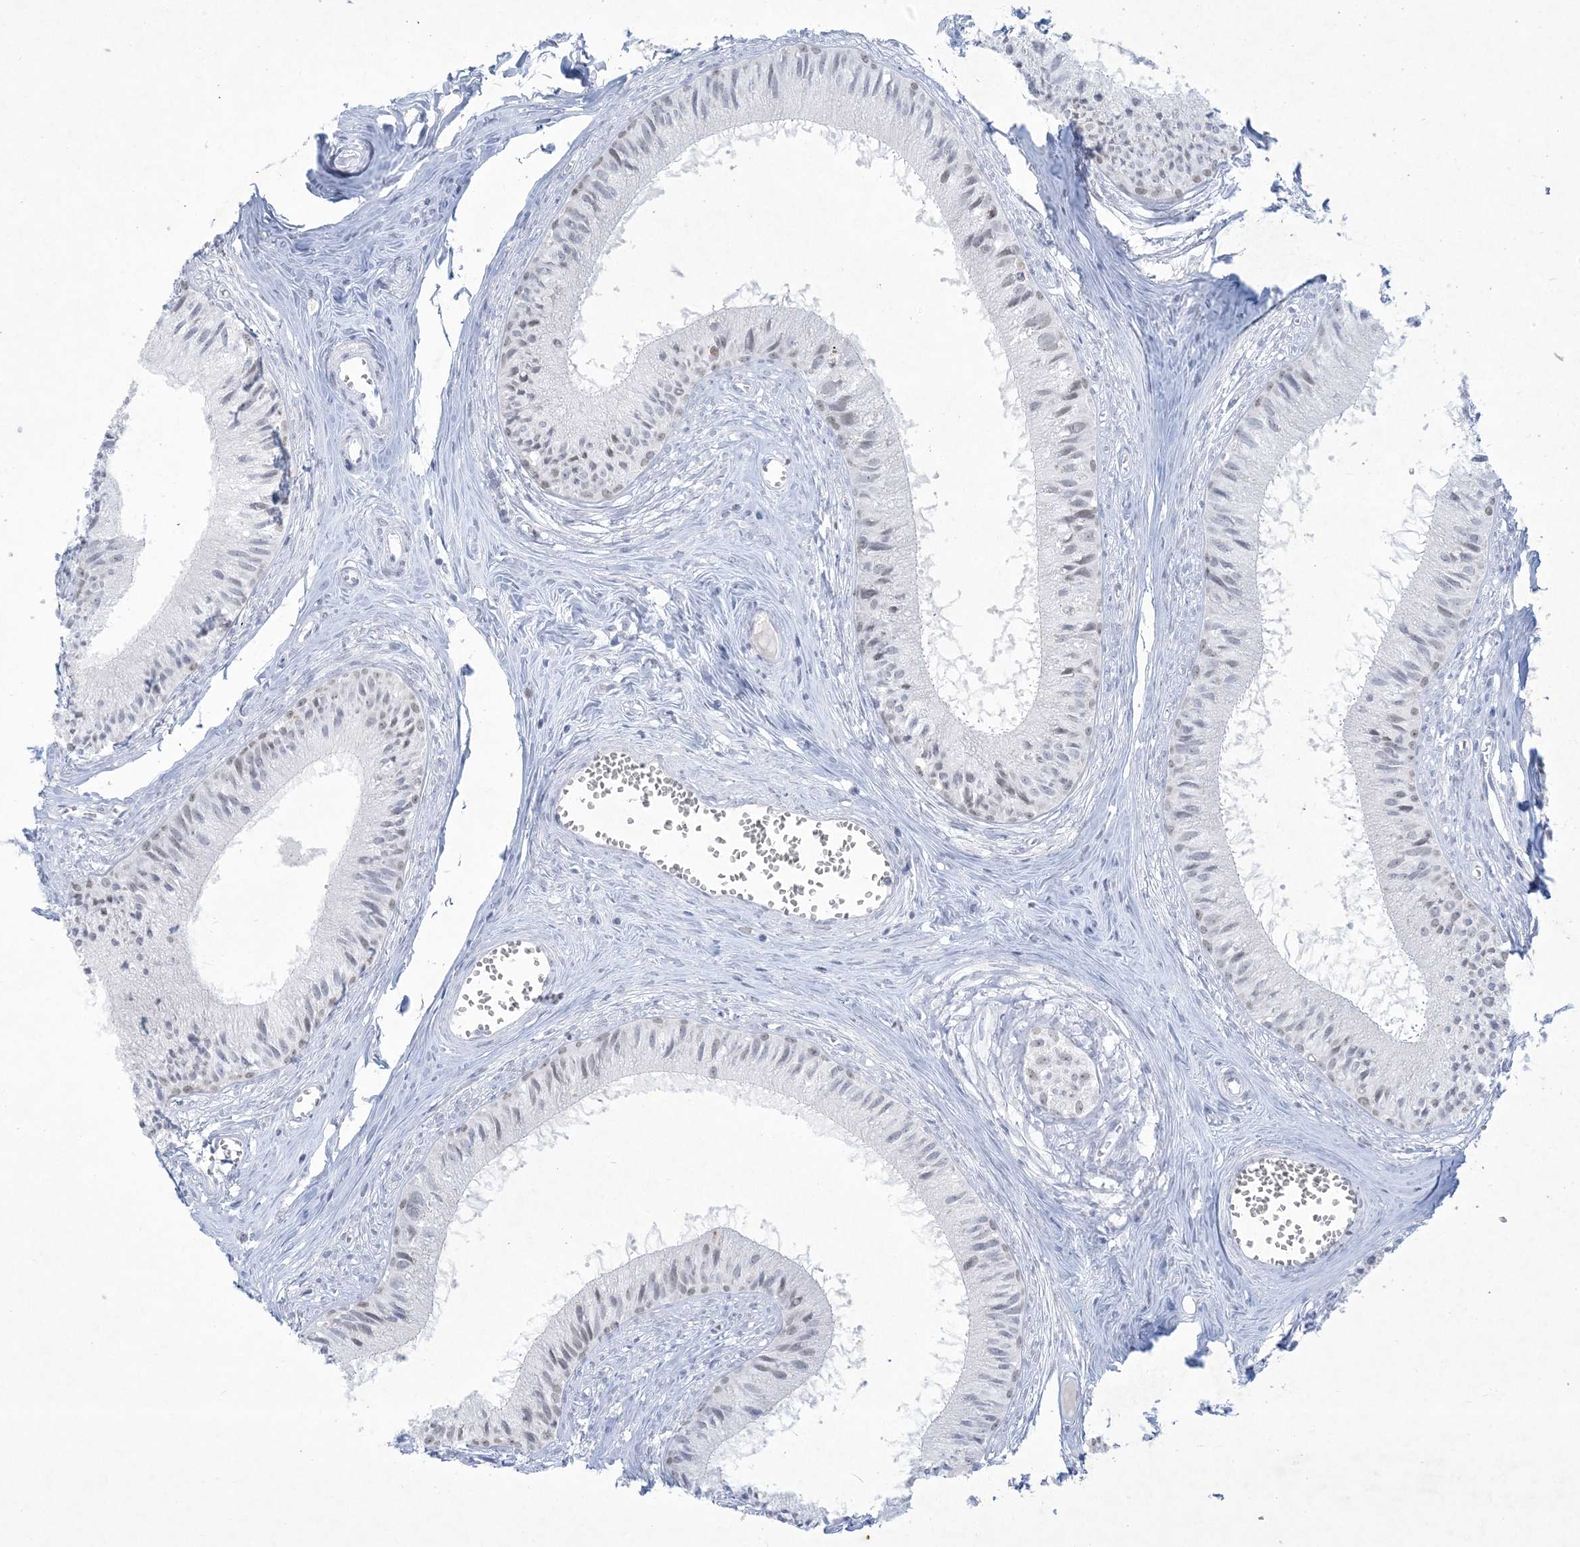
{"staining": {"intensity": "moderate", "quantity": "25%-75%", "location": "nuclear"}, "tissue": "epididymis", "cell_type": "Glandular cells", "image_type": "normal", "snomed": [{"axis": "morphology", "description": "Normal tissue, NOS"}, {"axis": "topography", "description": "Epididymis"}], "caption": "Human epididymis stained with a brown dye shows moderate nuclear positive expression in about 25%-75% of glandular cells.", "gene": "HOMEZ", "patient": {"sex": "male", "age": 36}}